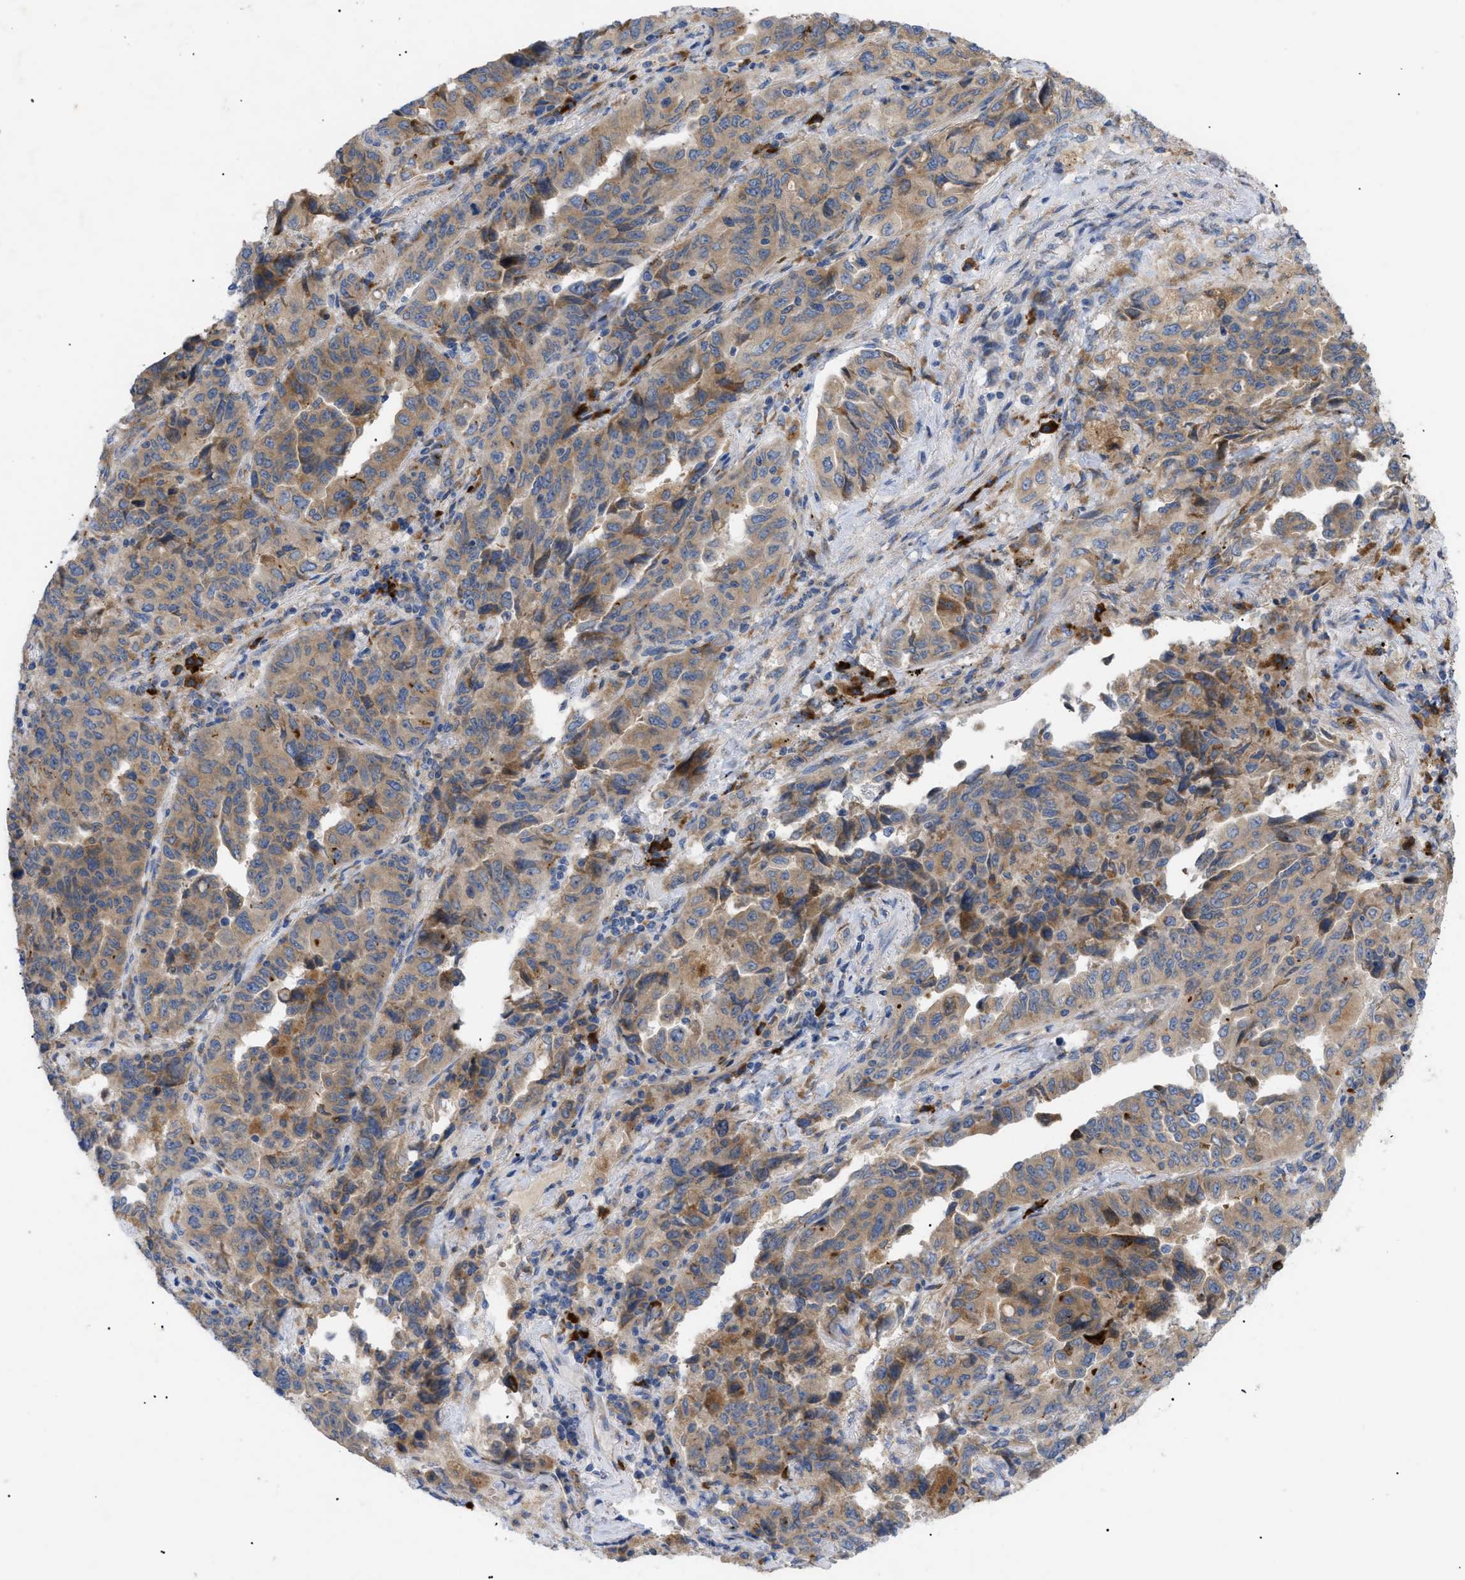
{"staining": {"intensity": "moderate", "quantity": ">75%", "location": "cytoplasmic/membranous"}, "tissue": "lung cancer", "cell_type": "Tumor cells", "image_type": "cancer", "snomed": [{"axis": "morphology", "description": "Adenocarcinoma, NOS"}, {"axis": "topography", "description": "Lung"}], "caption": "Tumor cells show medium levels of moderate cytoplasmic/membranous staining in approximately >75% of cells in human lung cancer (adenocarcinoma). (brown staining indicates protein expression, while blue staining denotes nuclei).", "gene": "SLC50A1", "patient": {"sex": "female", "age": 51}}